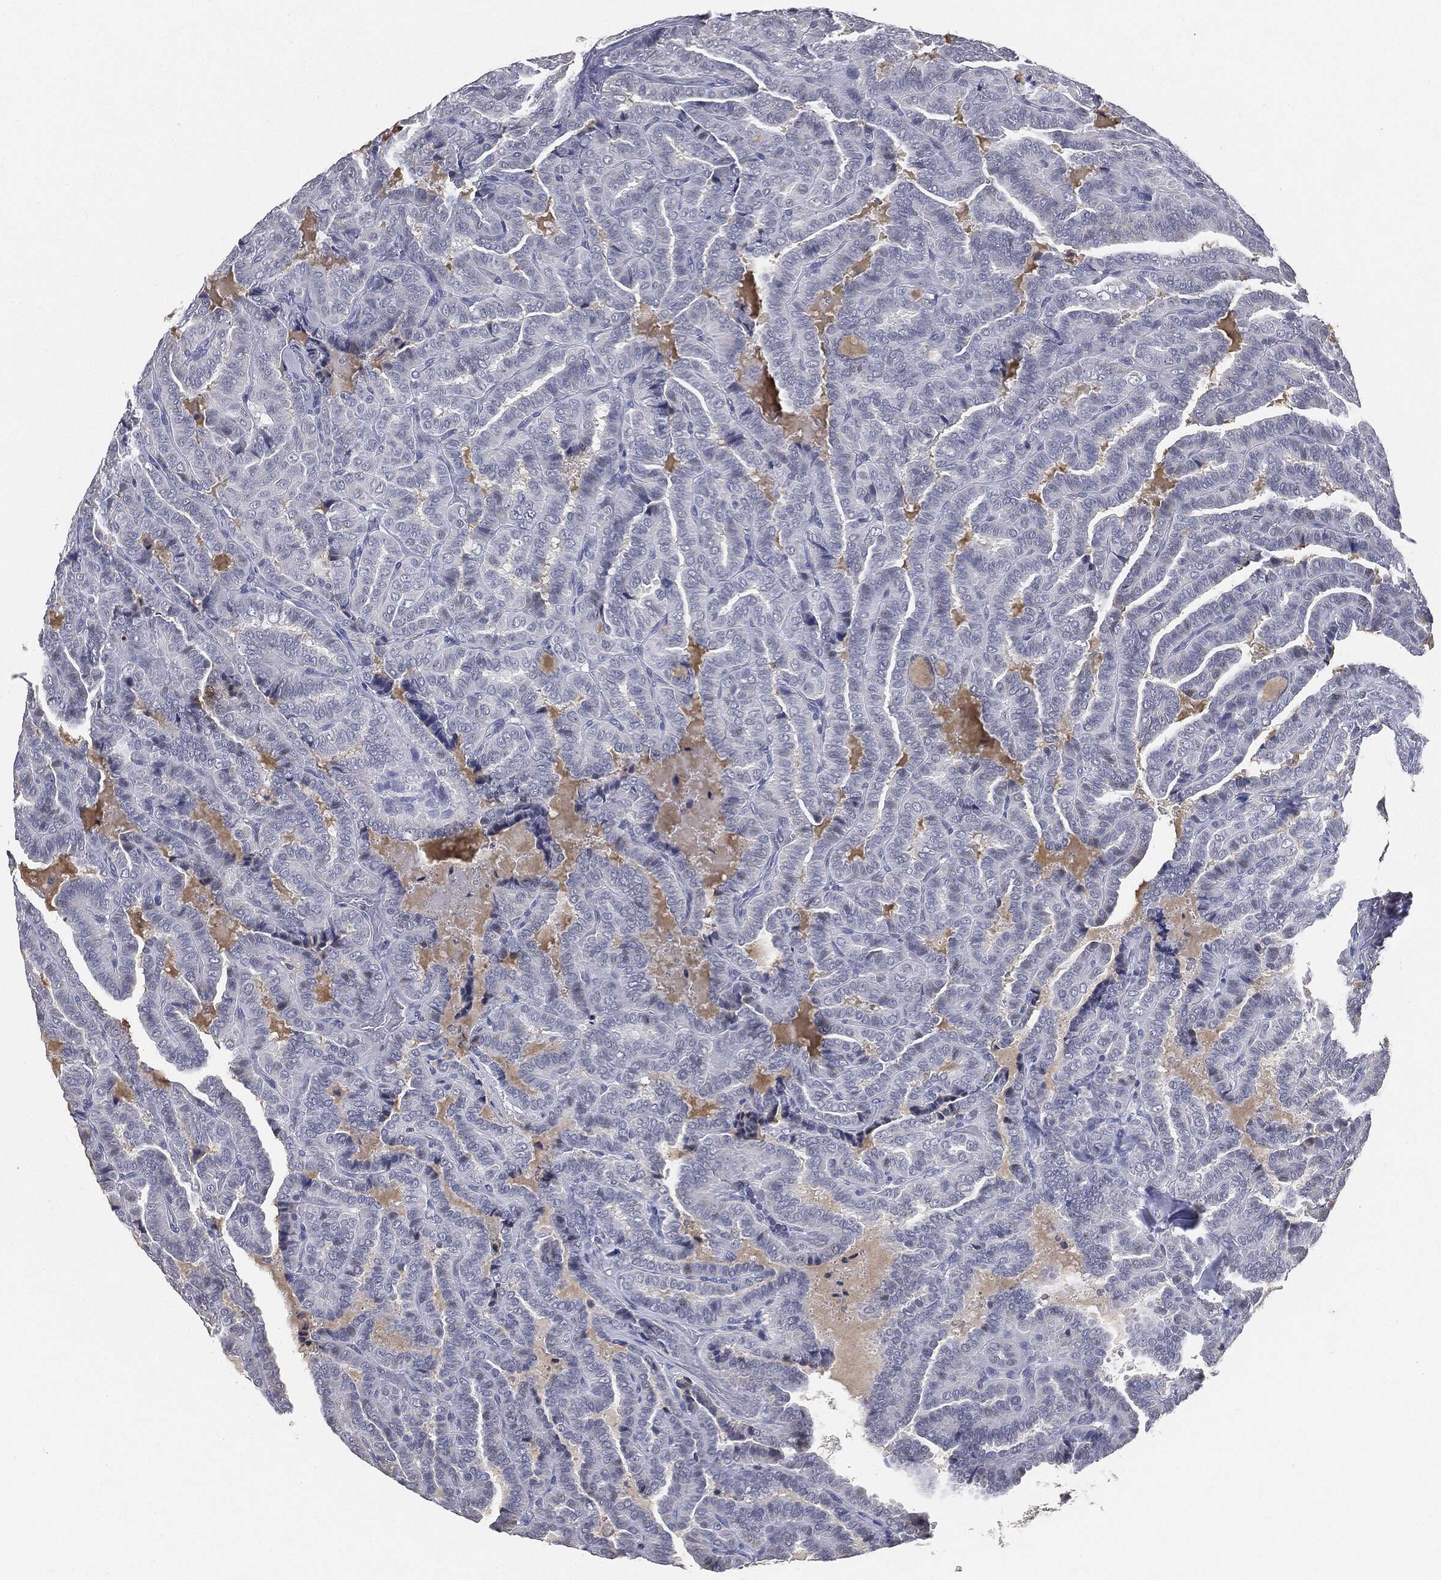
{"staining": {"intensity": "negative", "quantity": "none", "location": "none"}, "tissue": "thyroid cancer", "cell_type": "Tumor cells", "image_type": "cancer", "snomed": [{"axis": "morphology", "description": "Papillary adenocarcinoma, NOS"}, {"axis": "topography", "description": "Thyroid gland"}], "caption": "High power microscopy micrograph of an immunohistochemistry (IHC) photomicrograph of thyroid cancer, revealing no significant expression in tumor cells.", "gene": "SLC2A2", "patient": {"sex": "female", "age": 39}}